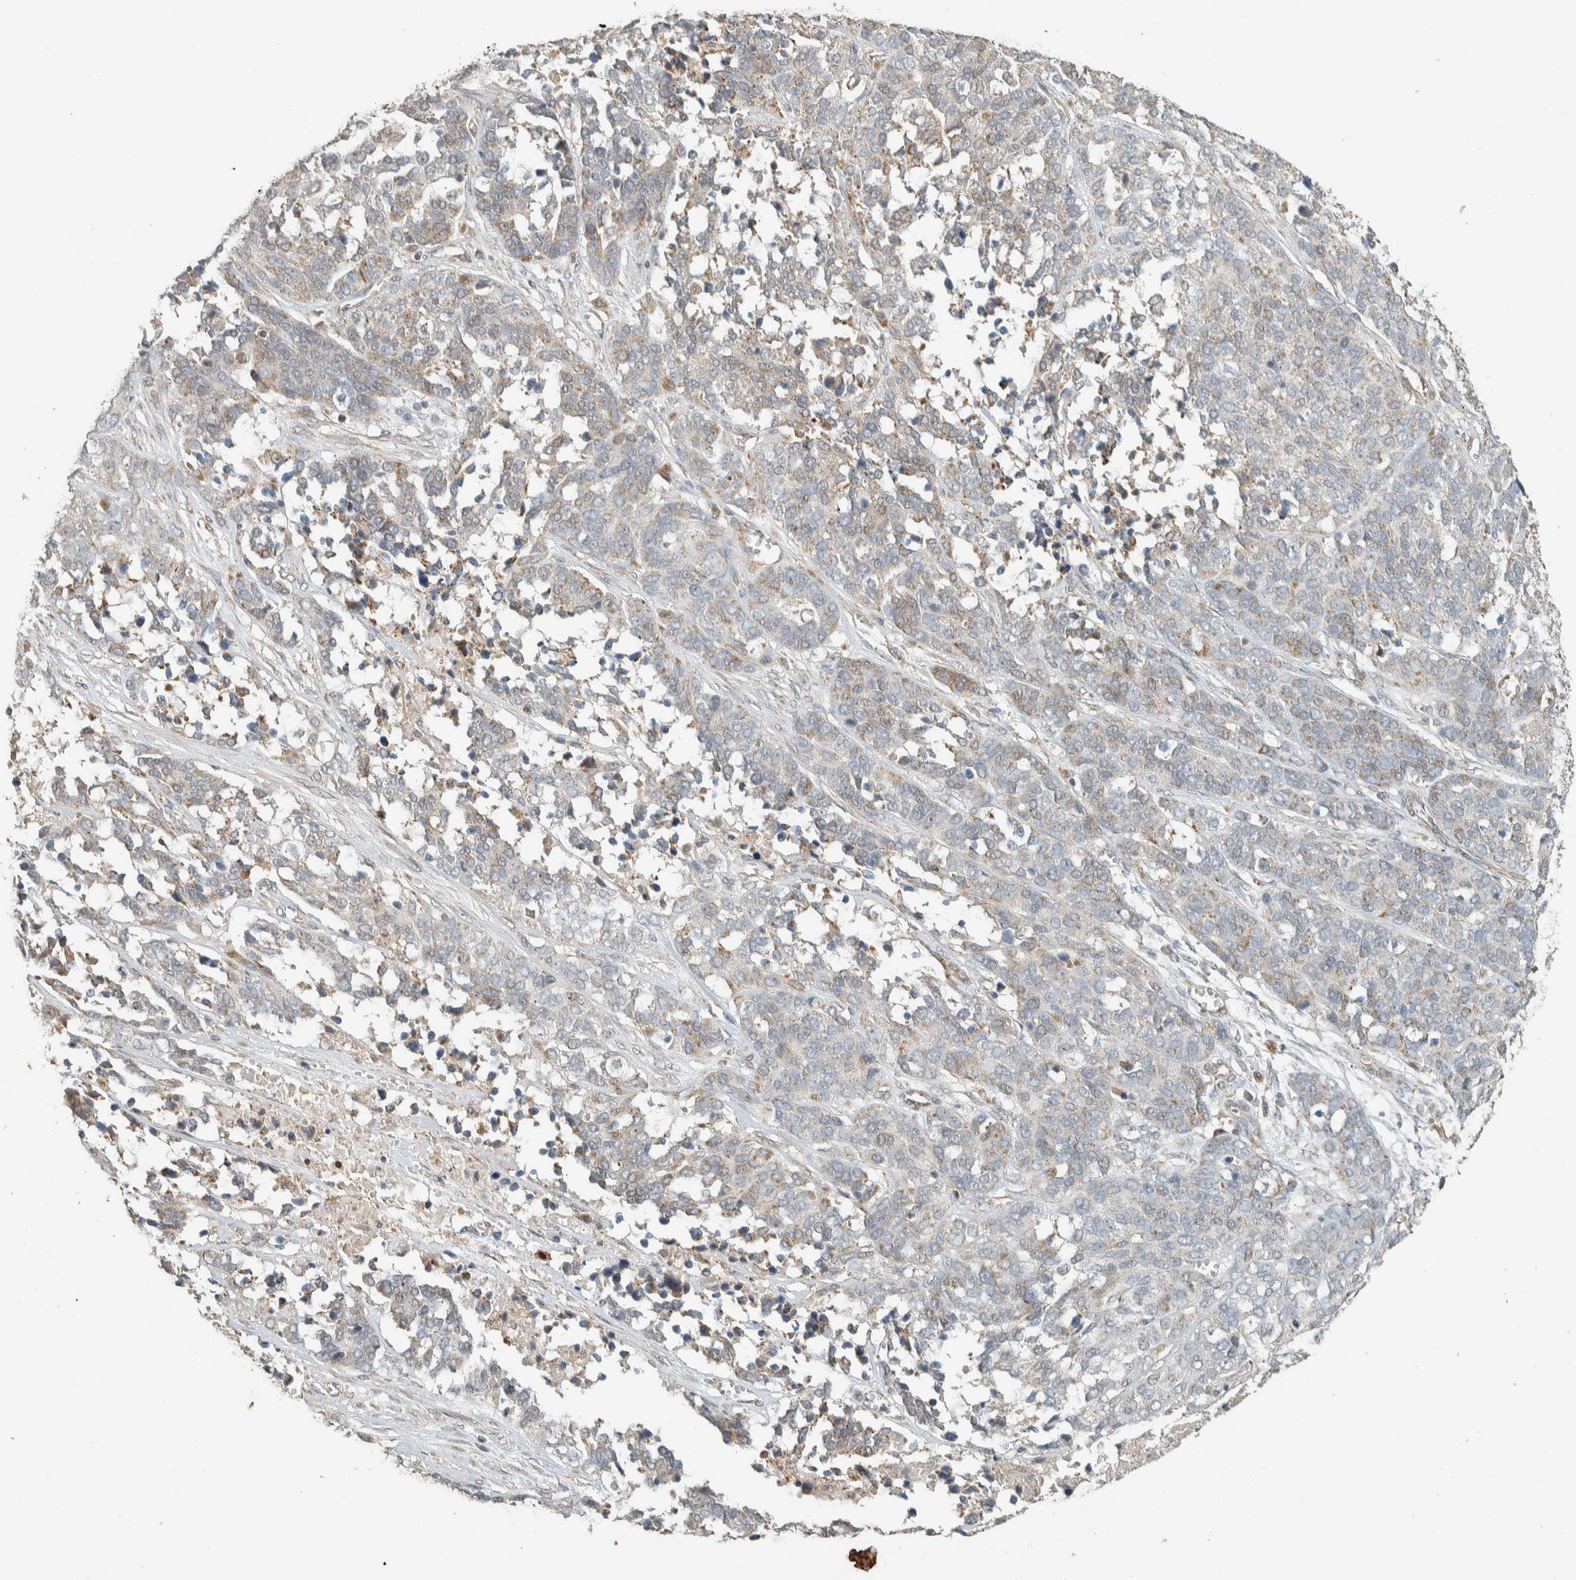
{"staining": {"intensity": "weak", "quantity": "25%-75%", "location": "cytoplasmic/membranous"}, "tissue": "ovarian cancer", "cell_type": "Tumor cells", "image_type": "cancer", "snomed": [{"axis": "morphology", "description": "Cystadenocarcinoma, serous, NOS"}, {"axis": "topography", "description": "Ovary"}], "caption": "A low amount of weak cytoplasmic/membranous expression is seen in about 25%-75% of tumor cells in ovarian cancer (serous cystadenocarcinoma) tissue.", "gene": "PDE7B", "patient": {"sex": "female", "age": 44}}